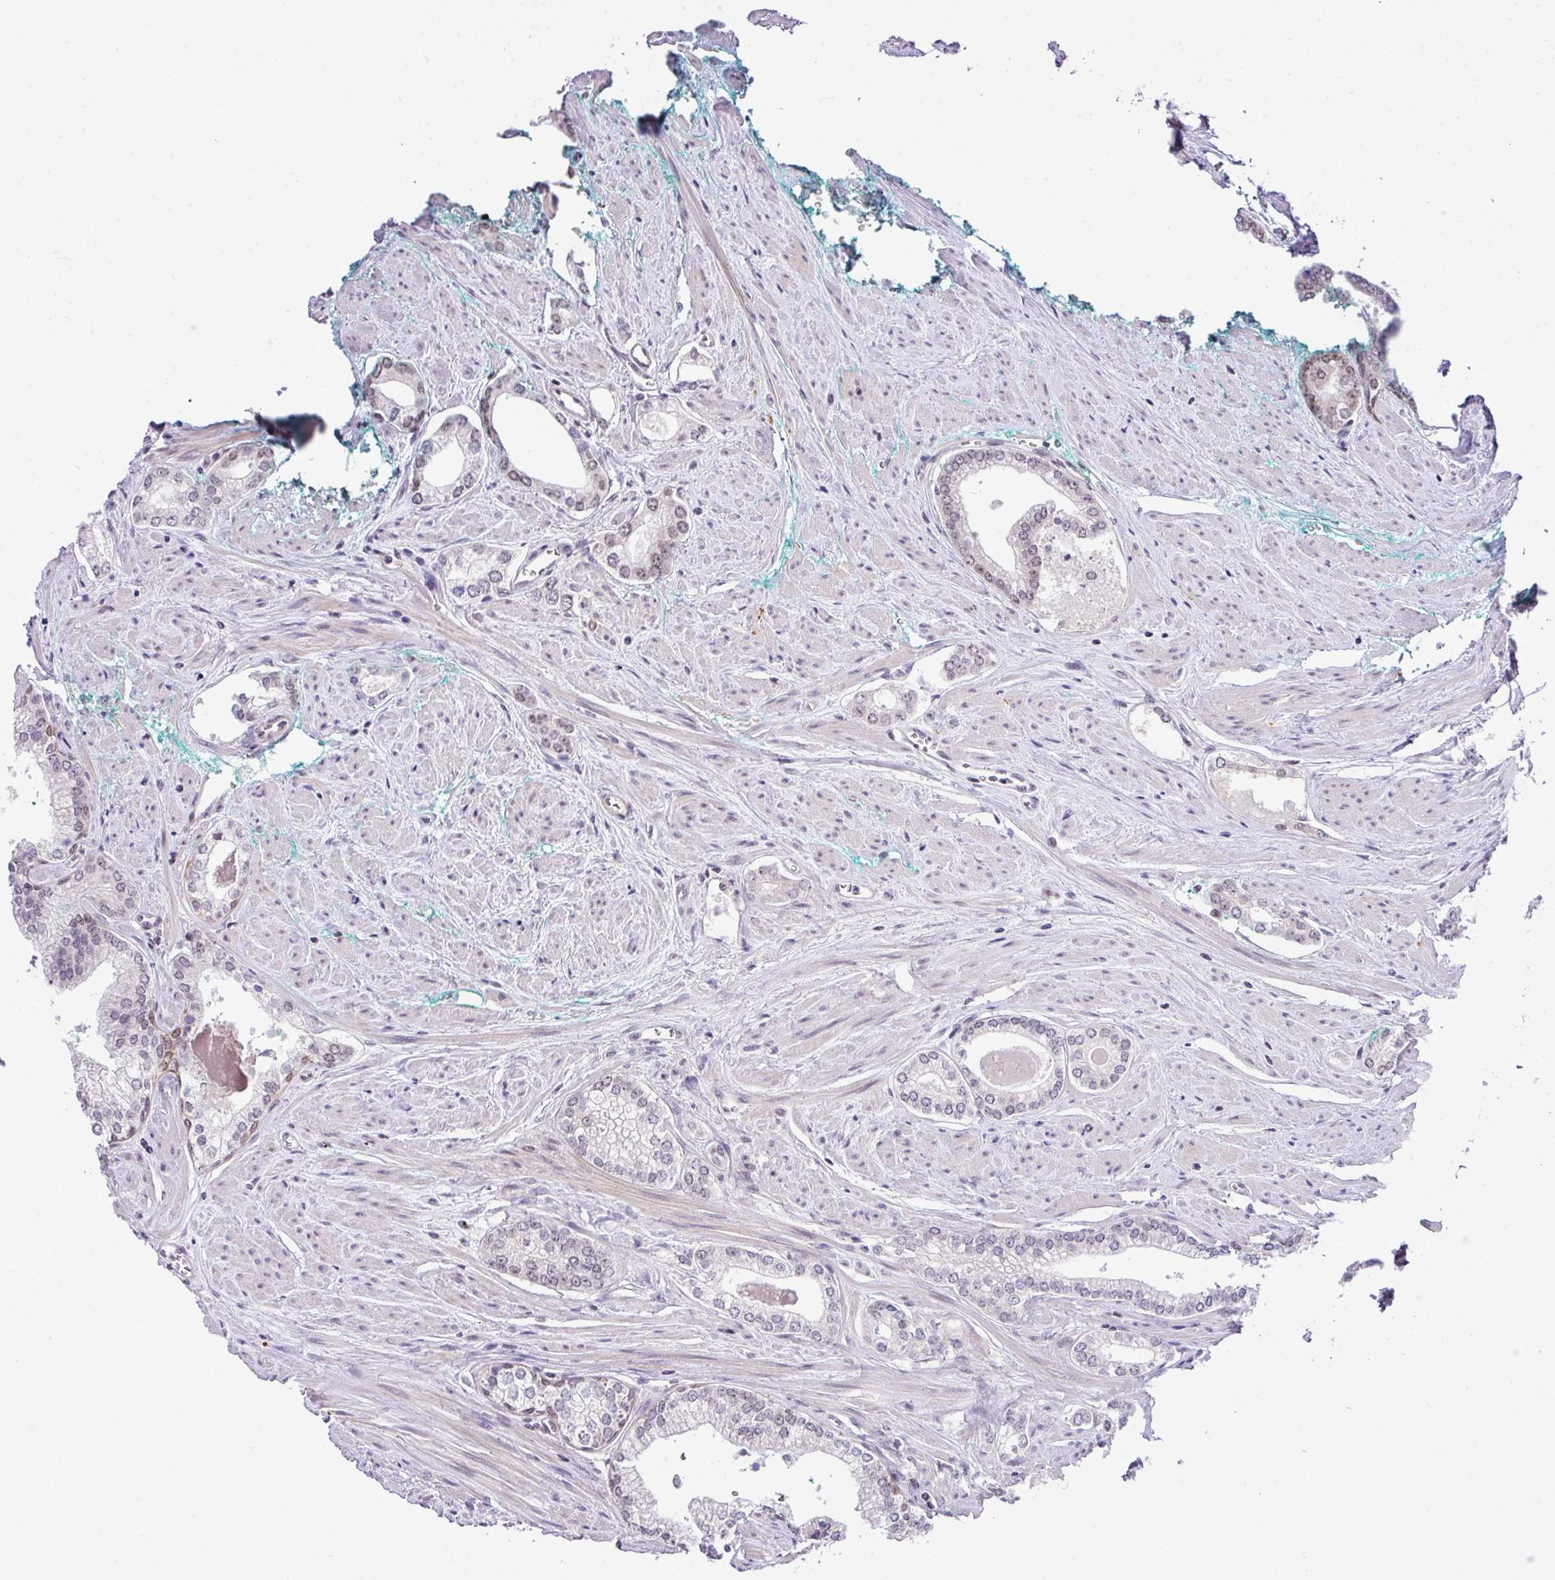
{"staining": {"intensity": "negative", "quantity": "none", "location": "none"}, "tissue": "prostate cancer", "cell_type": "Tumor cells", "image_type": "cancer", "snomed": [{"axis": "morphology", "description": "Adenocarcinoma, Low grade"}, {"axis": "topography", "description": "Prostate and seminal vesicle, NOS"}], "caption": "Immunohistochemistry (IHC) of prostate cancer (adenocarcinoma (low-grade)) shows no expression in tumor cells.", "gene": "CCDC137", "patient": {"sex": "male", "age": 60}}